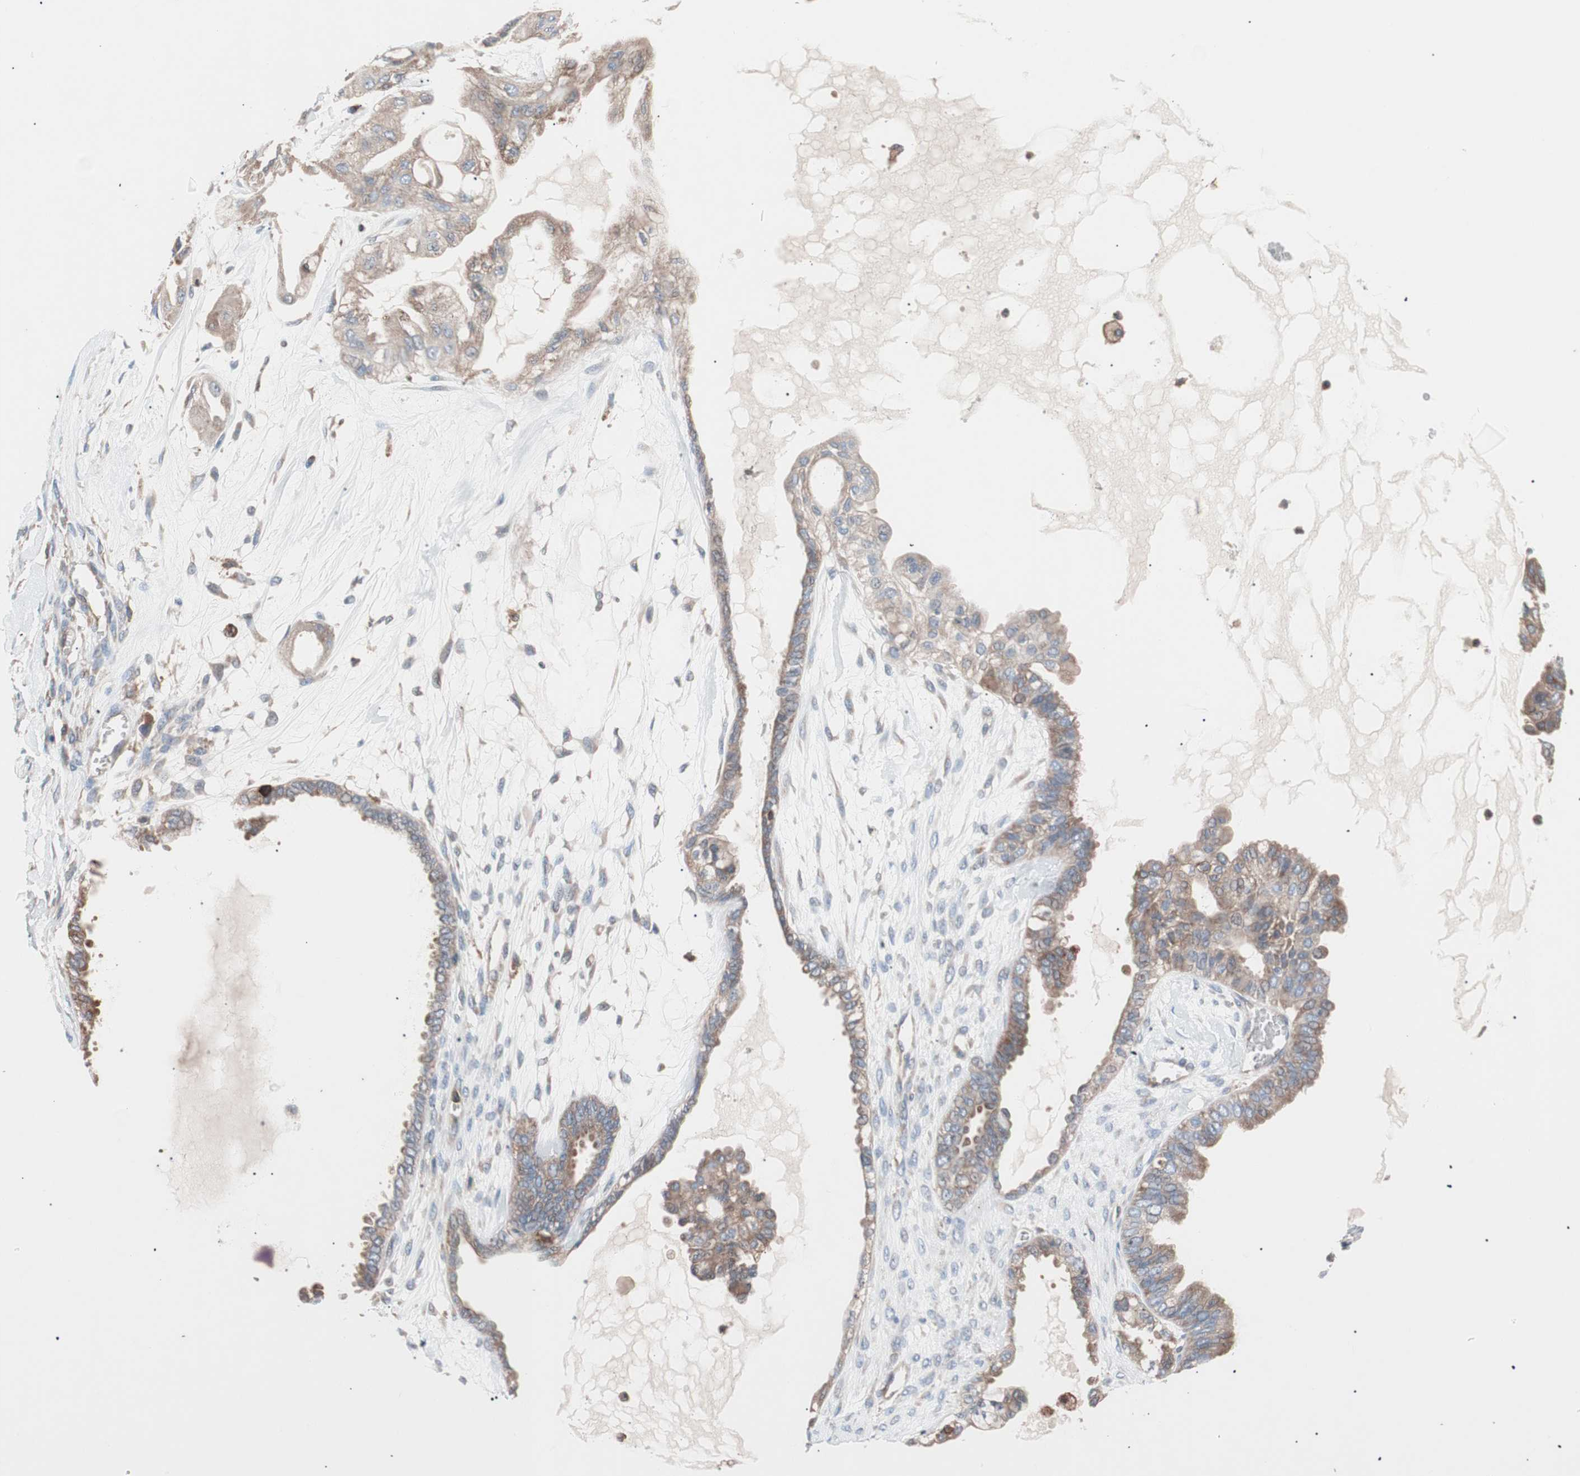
{"staining": {"intensity": "moderate", "quantity": ">75%", "location": "cytoplasmic/membranous"}, "tissue": "ovarian cancer", "cell_type": "Tumor cells", "image_type": "cancer", "snomed": [{"axis": "morphology", "description": "Carcinoma, NOS"}, {"axis": "morphology", "description": "Carcinoma, endometroid"}, {"axis": "topography", "description": "Ovary"}], "caption": "This micrograph shows carcinoma (ovarian) stained with IHC to label a protein in brown. The cytoplasmic/membranous of tumor cells show moderate positivity for the protein. Nuclei are counter-stained blue.", "gene": "PIK3R1", "patient": {"sex": "female", "age": 50}}